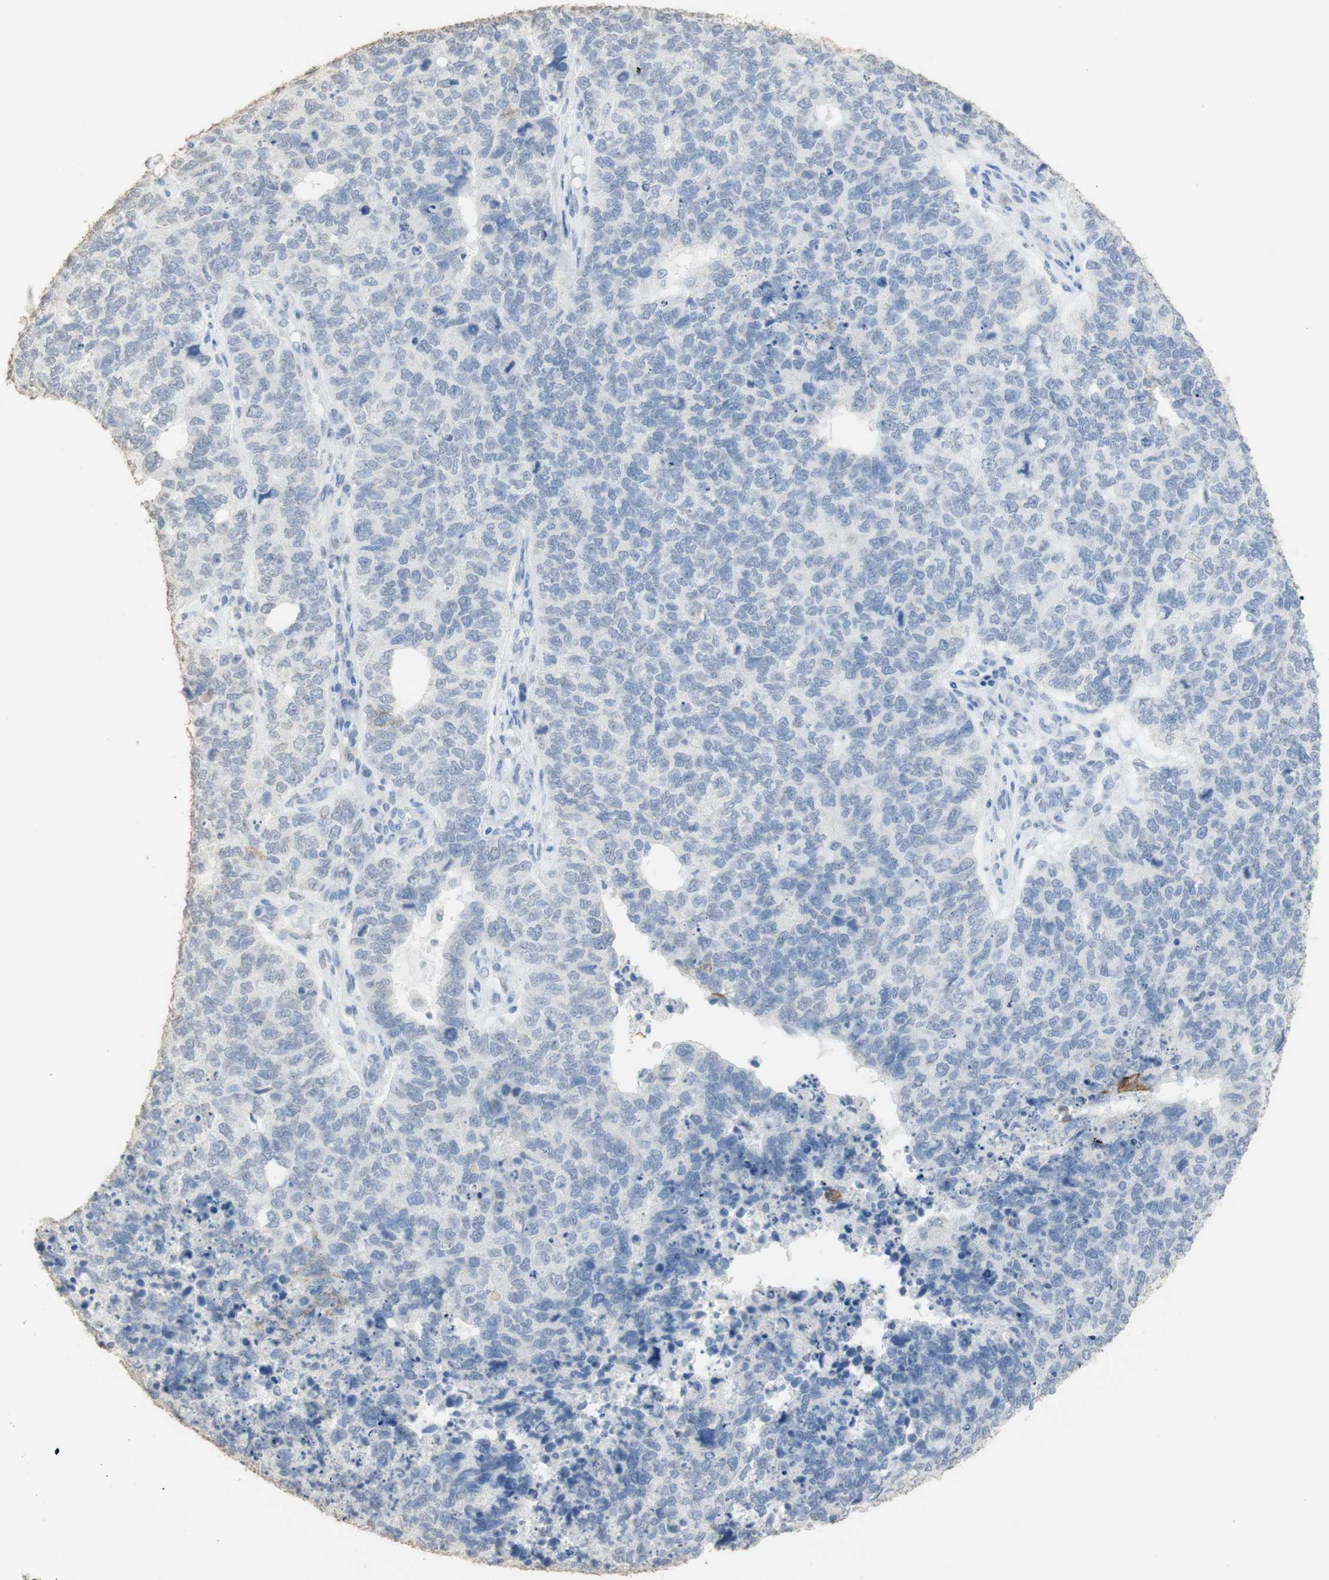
{"staining": {"intensity": "negative", "quantity": "none", "location": "none"}, "tissue": "cervical cancer", "cell_type": "Tumor cells", "image_type": "cancer", "snomed": [{"axis": "morphology", "description": "Squamous cell carcinoma, NOS"}, {"axis": "topography", "description": "Cervix"}], "caption": "Tumor cells show no significant expression in cervical squamous cell carcinoma.", "gene": "L1CAM", "patient": {"sex": "female", "age": 63}}